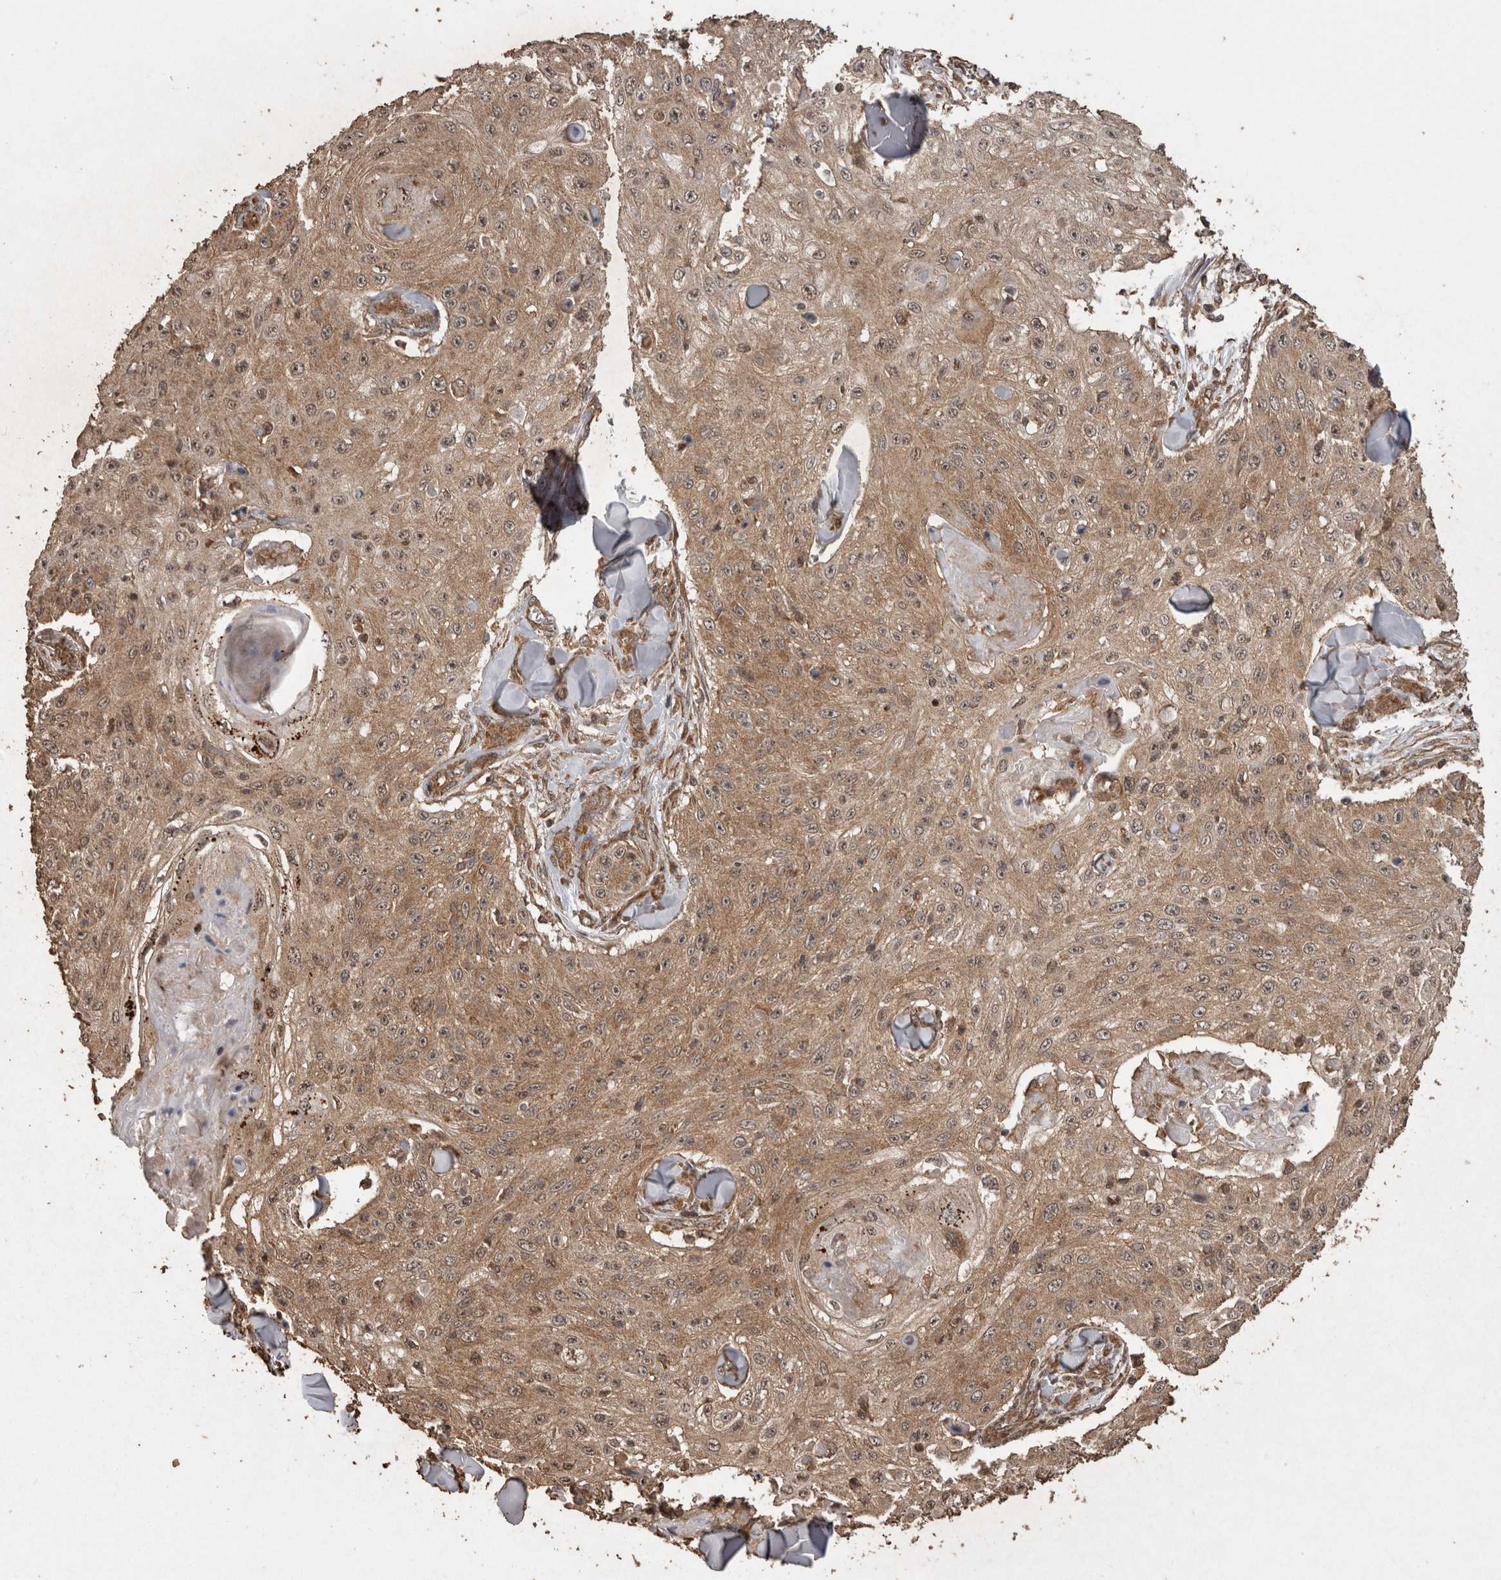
{"staining": {"intensity": "moderate", "quantity": ">75%", "location": "cytoplasmic/membranous,nuclear"}, "tissue": "skin cancer", "cell_type": "Tumor cells", "image_type": "cancer", "snomed": [{"axis": "morphology", "description": "Squamous cell carcinoma, NOS"}, {"axis": "topography", "description": "Skin"}], "caption": "This histopathology image exhibits squamous cell carcinoma (skin) stained with immunohistochemistry to label a protein in brown. The cytoplasmic/membranous and nuclear of tumor cells show moderate positivity for the protein. Nuclei are counter-stained blue.", "gene": "PINK1", "patient": {"sex": "male", "age": 86}}